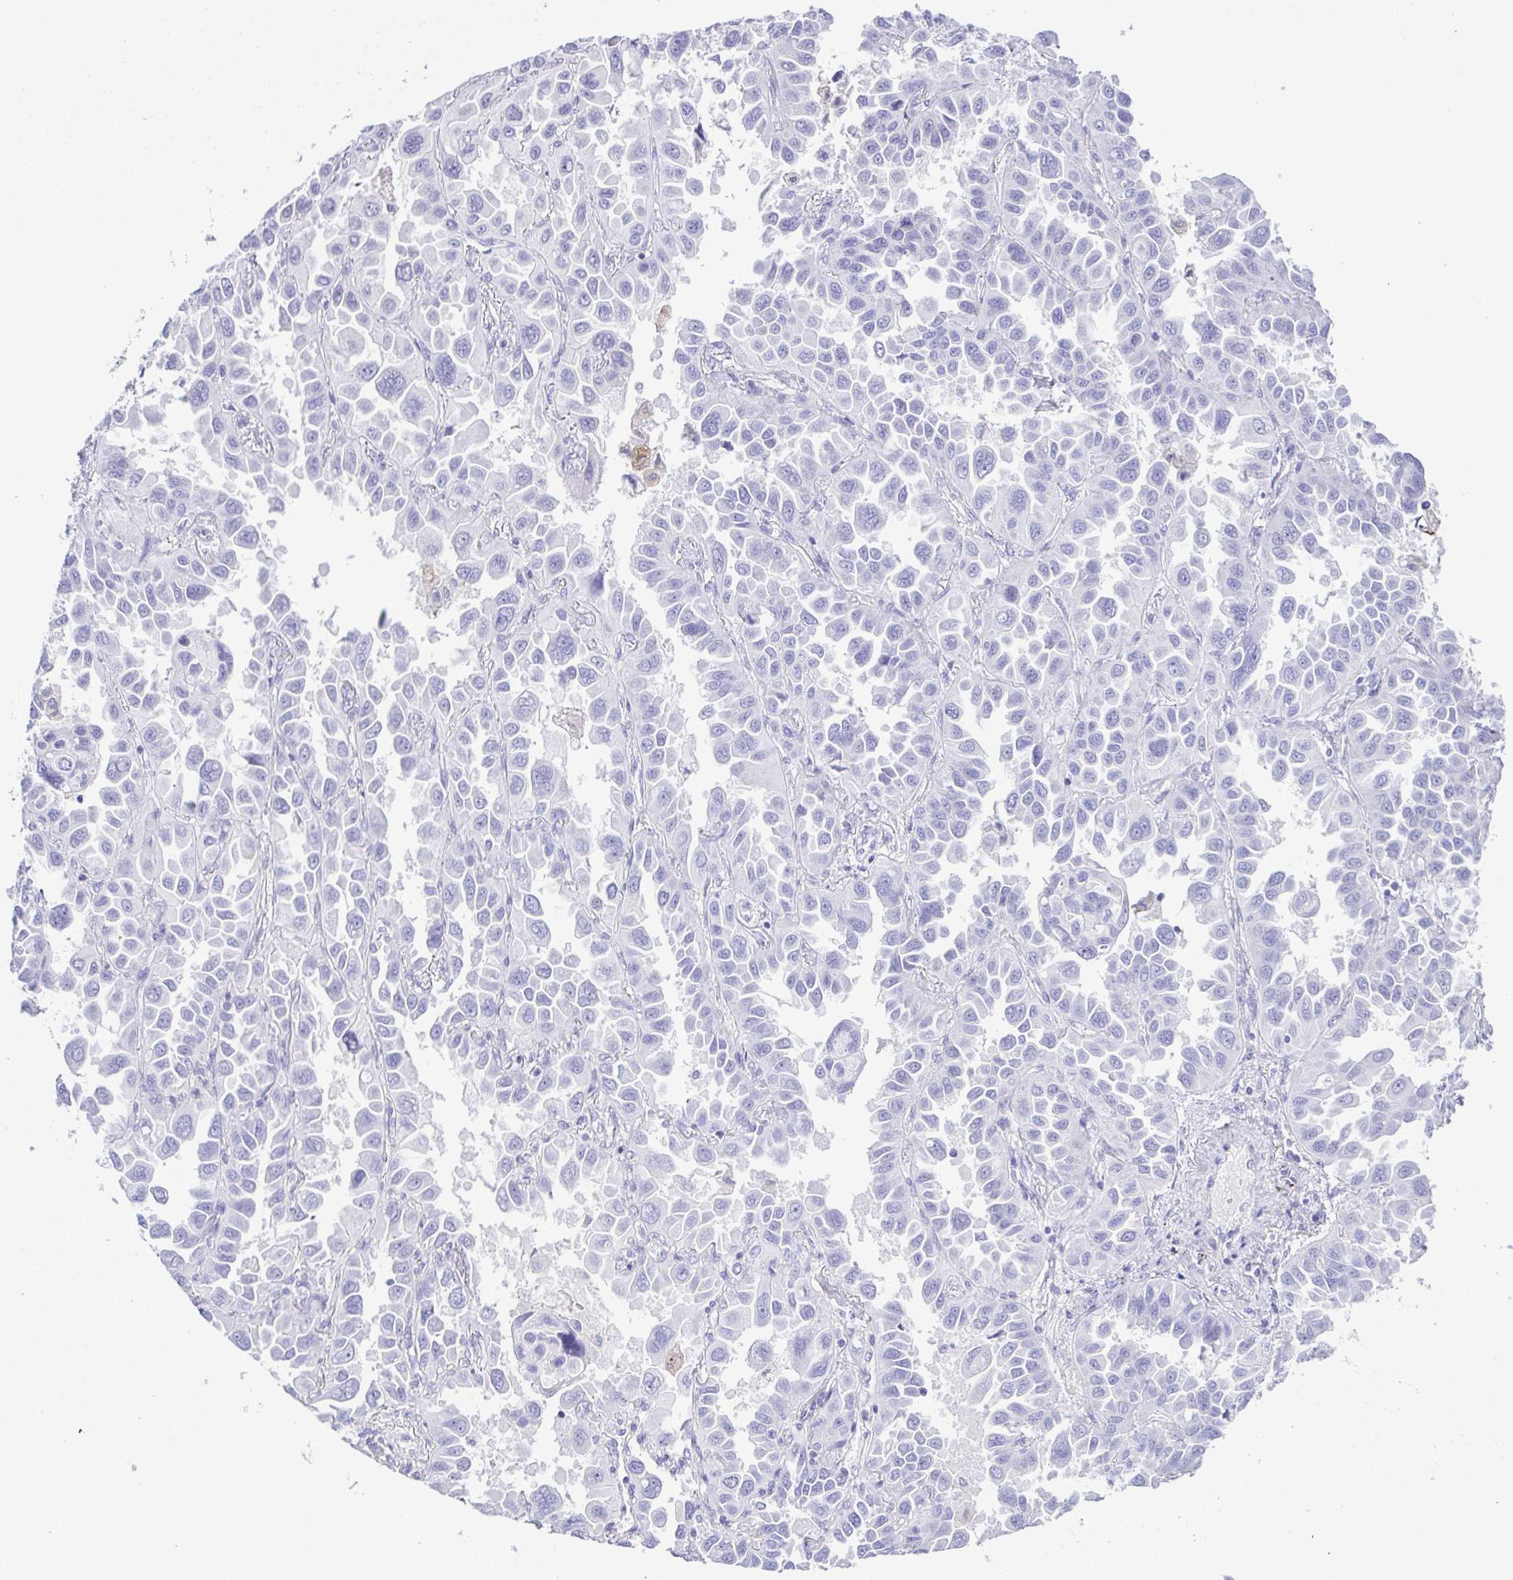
{"staining": {"intensity": "negative", "quantity": "none", "location": "none"}, "tissue": "lung cancer", "cell_type": "Tumor cells", "image_type": "cancer", "snomed": [{"axis": "morphology", "description": "Adenocarcinoma, NOS"}, {"axis": "topography", "description": "Lung"}], "caption": "DAB (3,3'-diaminobenzidine) immunohistochemical staining of adenocarcinoma (lung) demonstrates no significant staining in tumor cells.", "gene": "CYP17A1", "patient": {"sex": "male", "age": 64}}